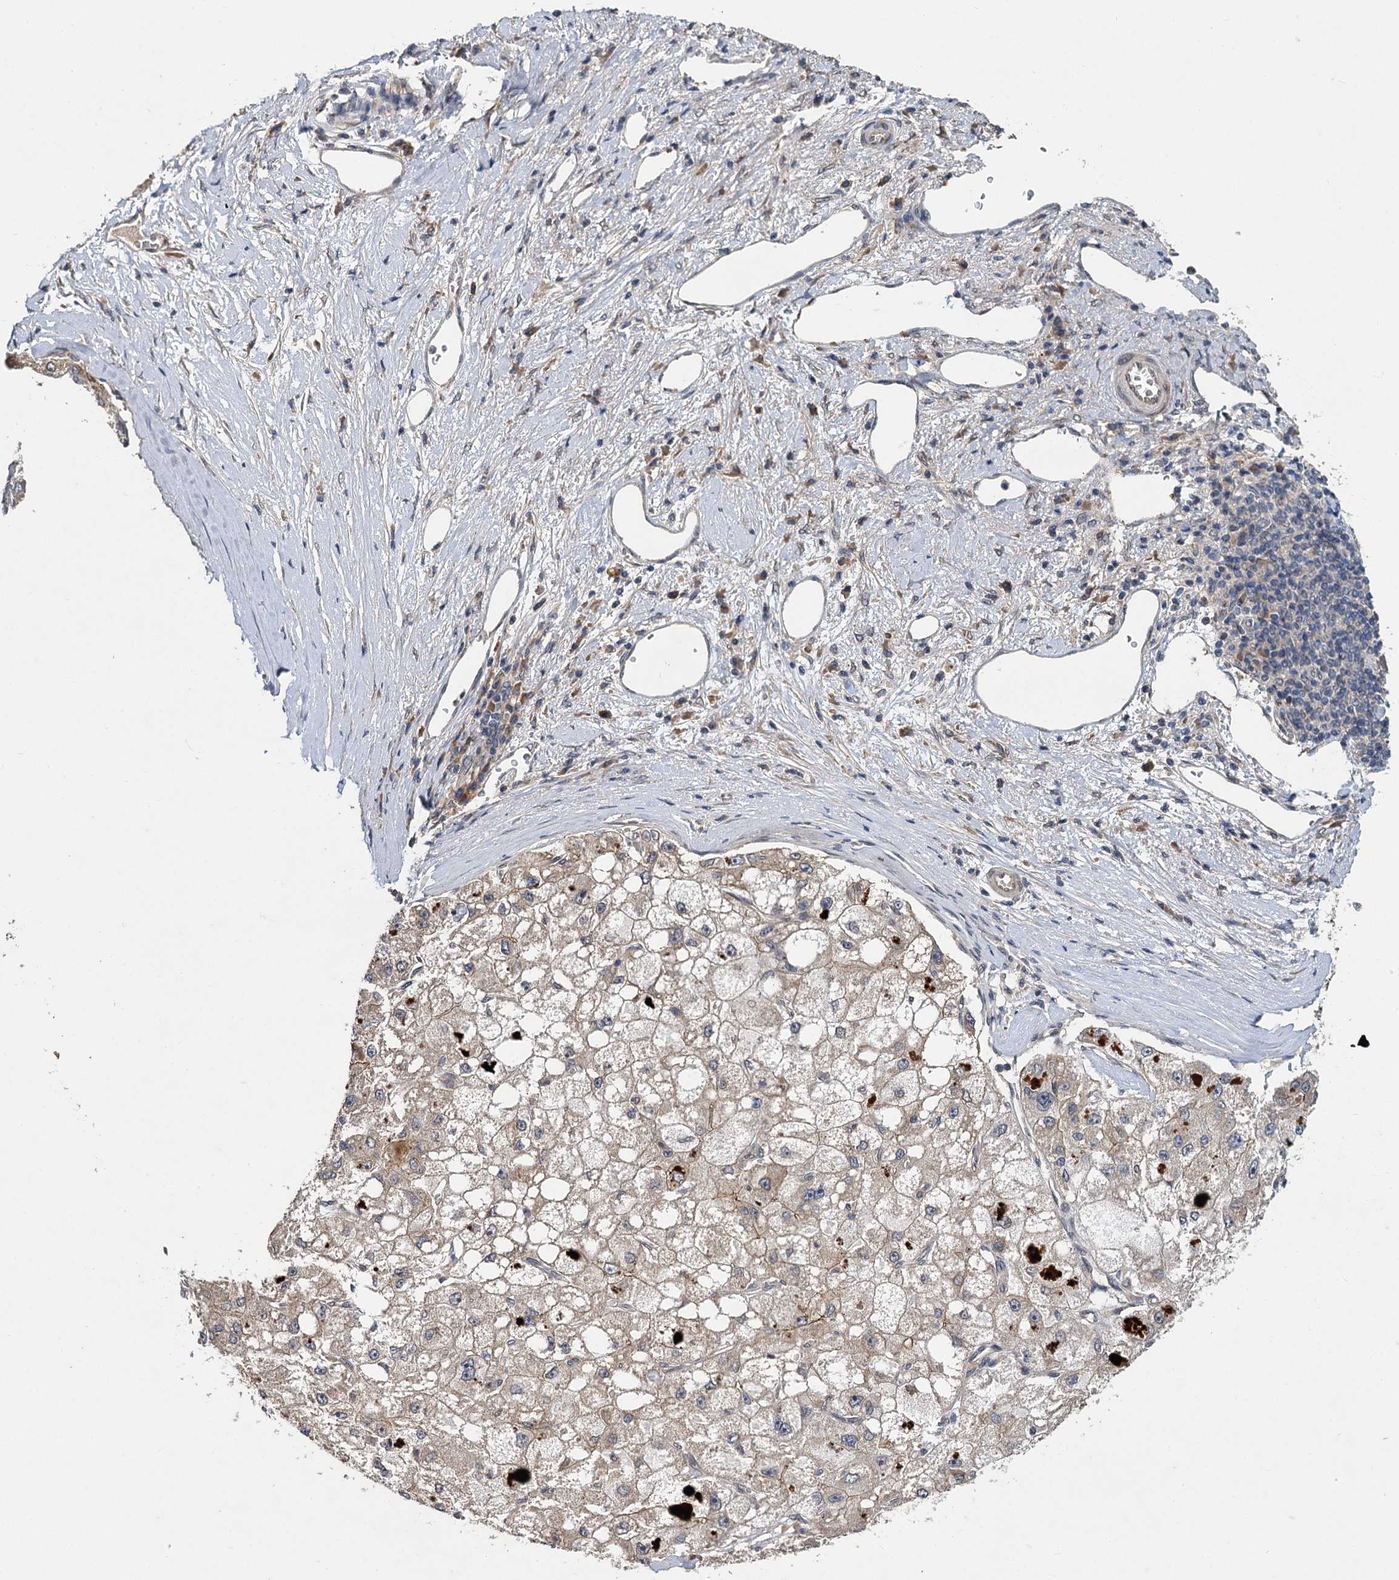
{"staining": {"intensity": "weak", "quantity": ">75%", "location": "cytoplasmic/membranous"}, "tissue": "liver cancer", "cell_type": "Tumor cells", "image_type": "cancer", "snomed": [{"axis": "morphology", "description": "Carcinoma, Hepatocellular, NOS"}, {"axis": "topography", "description": "Liver"}], "caption": "Protein staining of liver cancer (hepatocellular carcinoma) tissue exhibits weak cytoplasmic/membranous staining in about >75% of tumor cells.", "gene": "ZNF324", "patient": {"sex": "male", "age": 80}}